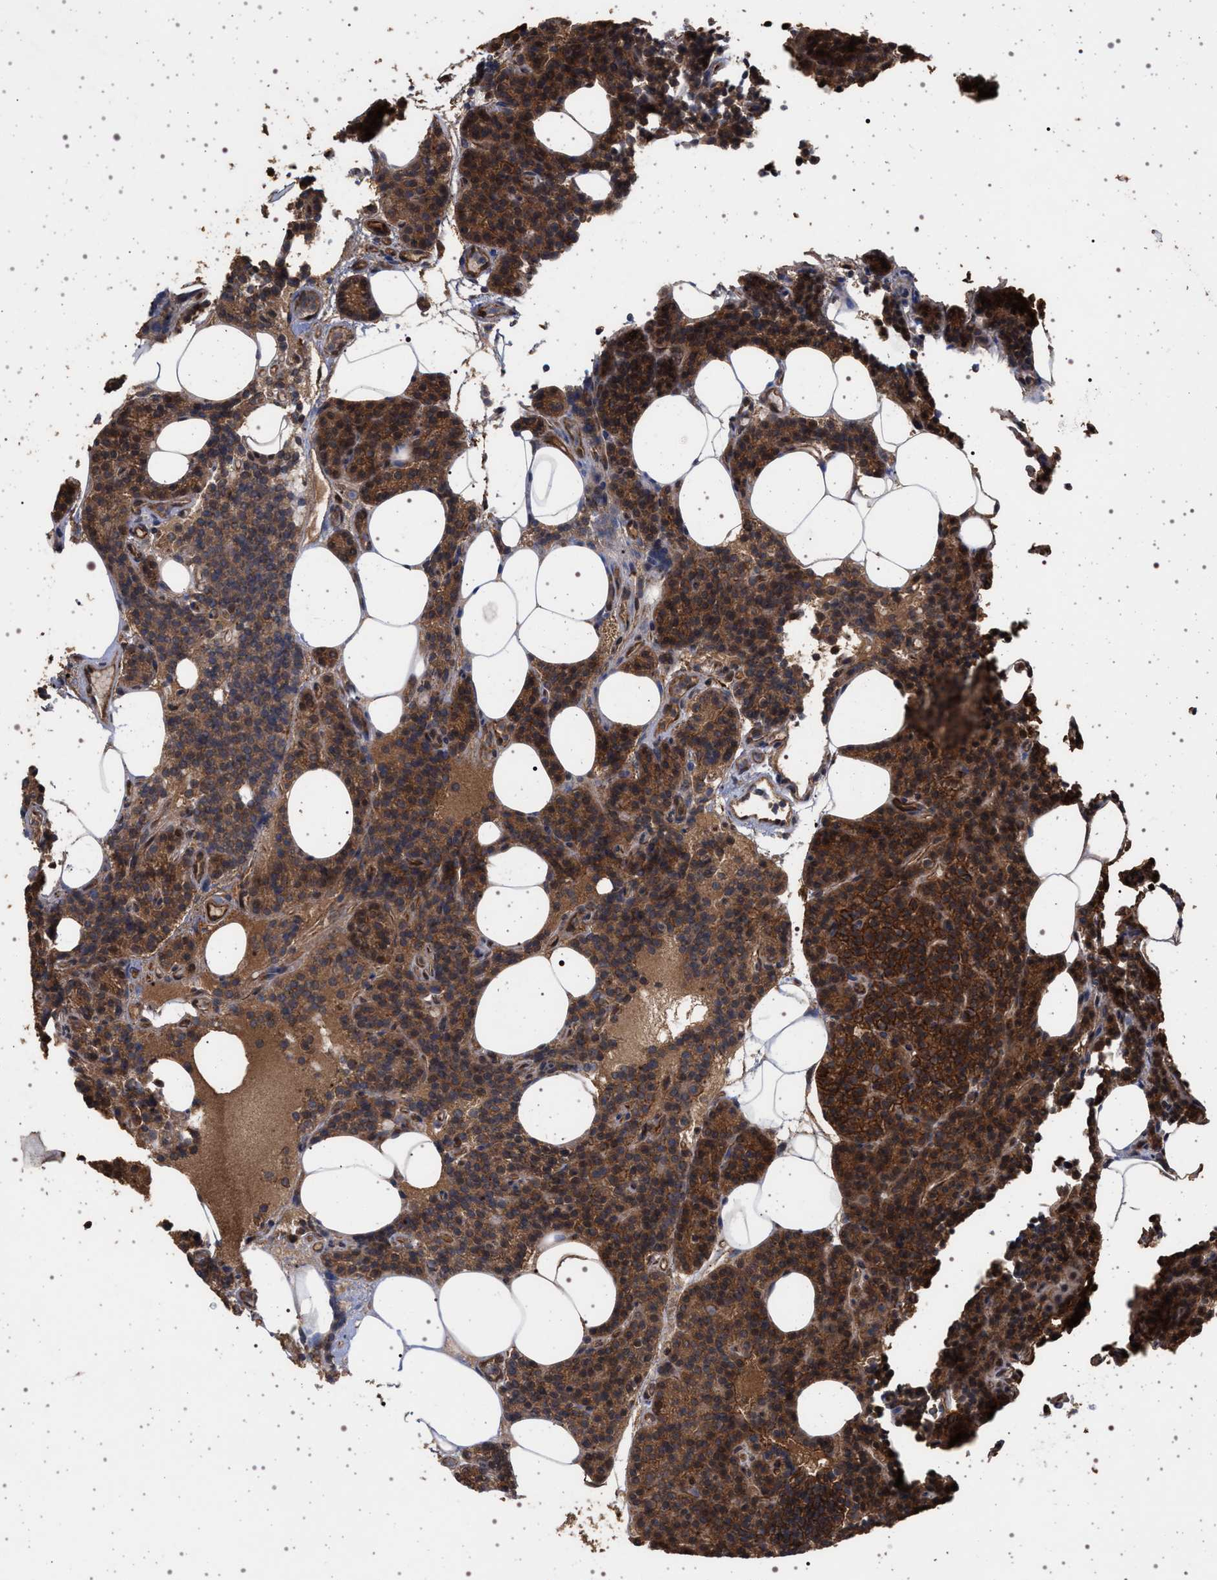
{"staining": {"intensity": "strong", "quantity": ">75%", "location": "cytoplasmic/membranous"}, "tissue": "parathyroid gland", "cell_type": "Glandular cells", "image_type": "normal", "snomed": [{"axis": "morphology", "description": "Normal tissue, NOS"}, {"axis": "morphology", "description": "Adenoma, NOS"}, {"axis": "topography", "description": "Parathyroid gland"}], "caption": "Parathyroid gland stained with immunohistochemistry shows strong cytoplasmic/membranous positivity in approximately >75% of glandular cells.", "gene": "IFT20", "patient": {"sex": "female", "age": 43}}